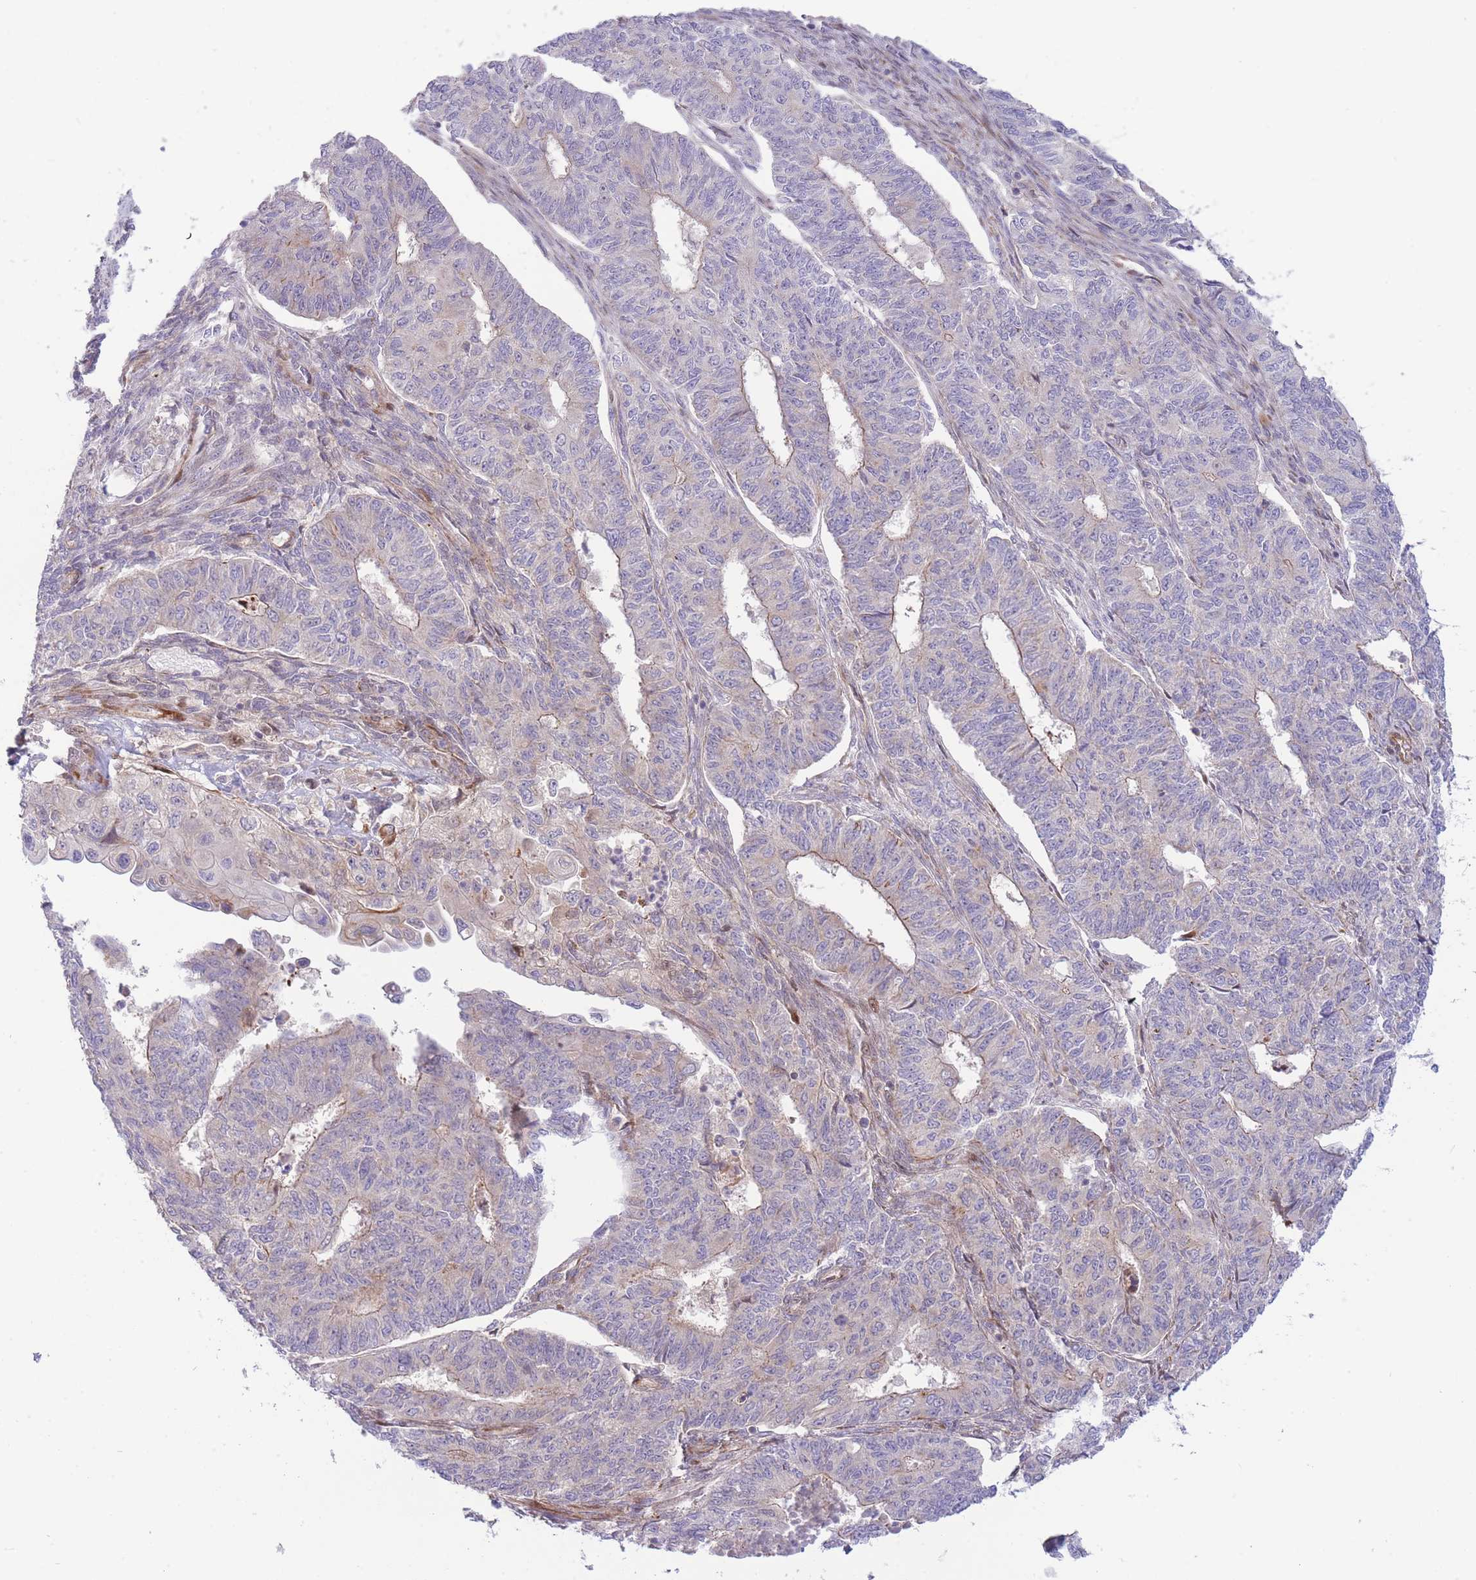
{"staining": {"intensity": "weak", "quantity": "<25%", "location": "cytoplasmic/membranous"}, "tissue": "endometrial cancer", "cell_type": "Tumor cells", "image_type": "cancer", "snomed": [{"axis": "morphology", "description": "Adenocarcinoma, NOS"}, {"axis": "topography", "description": "Endometrium"}], "caption": "High magnification brightfield microscopy of endometrial cancer (adenocarcinoma) stained with DAB (brown) and counterstained with hematoxylin (blue): tumor cells show no significant positivity. (Immunohistochemistry, brightfield microscopy, high magnification).", "gene": "ATP5MC2", "patient": {"sex": "female", "age": 32}}